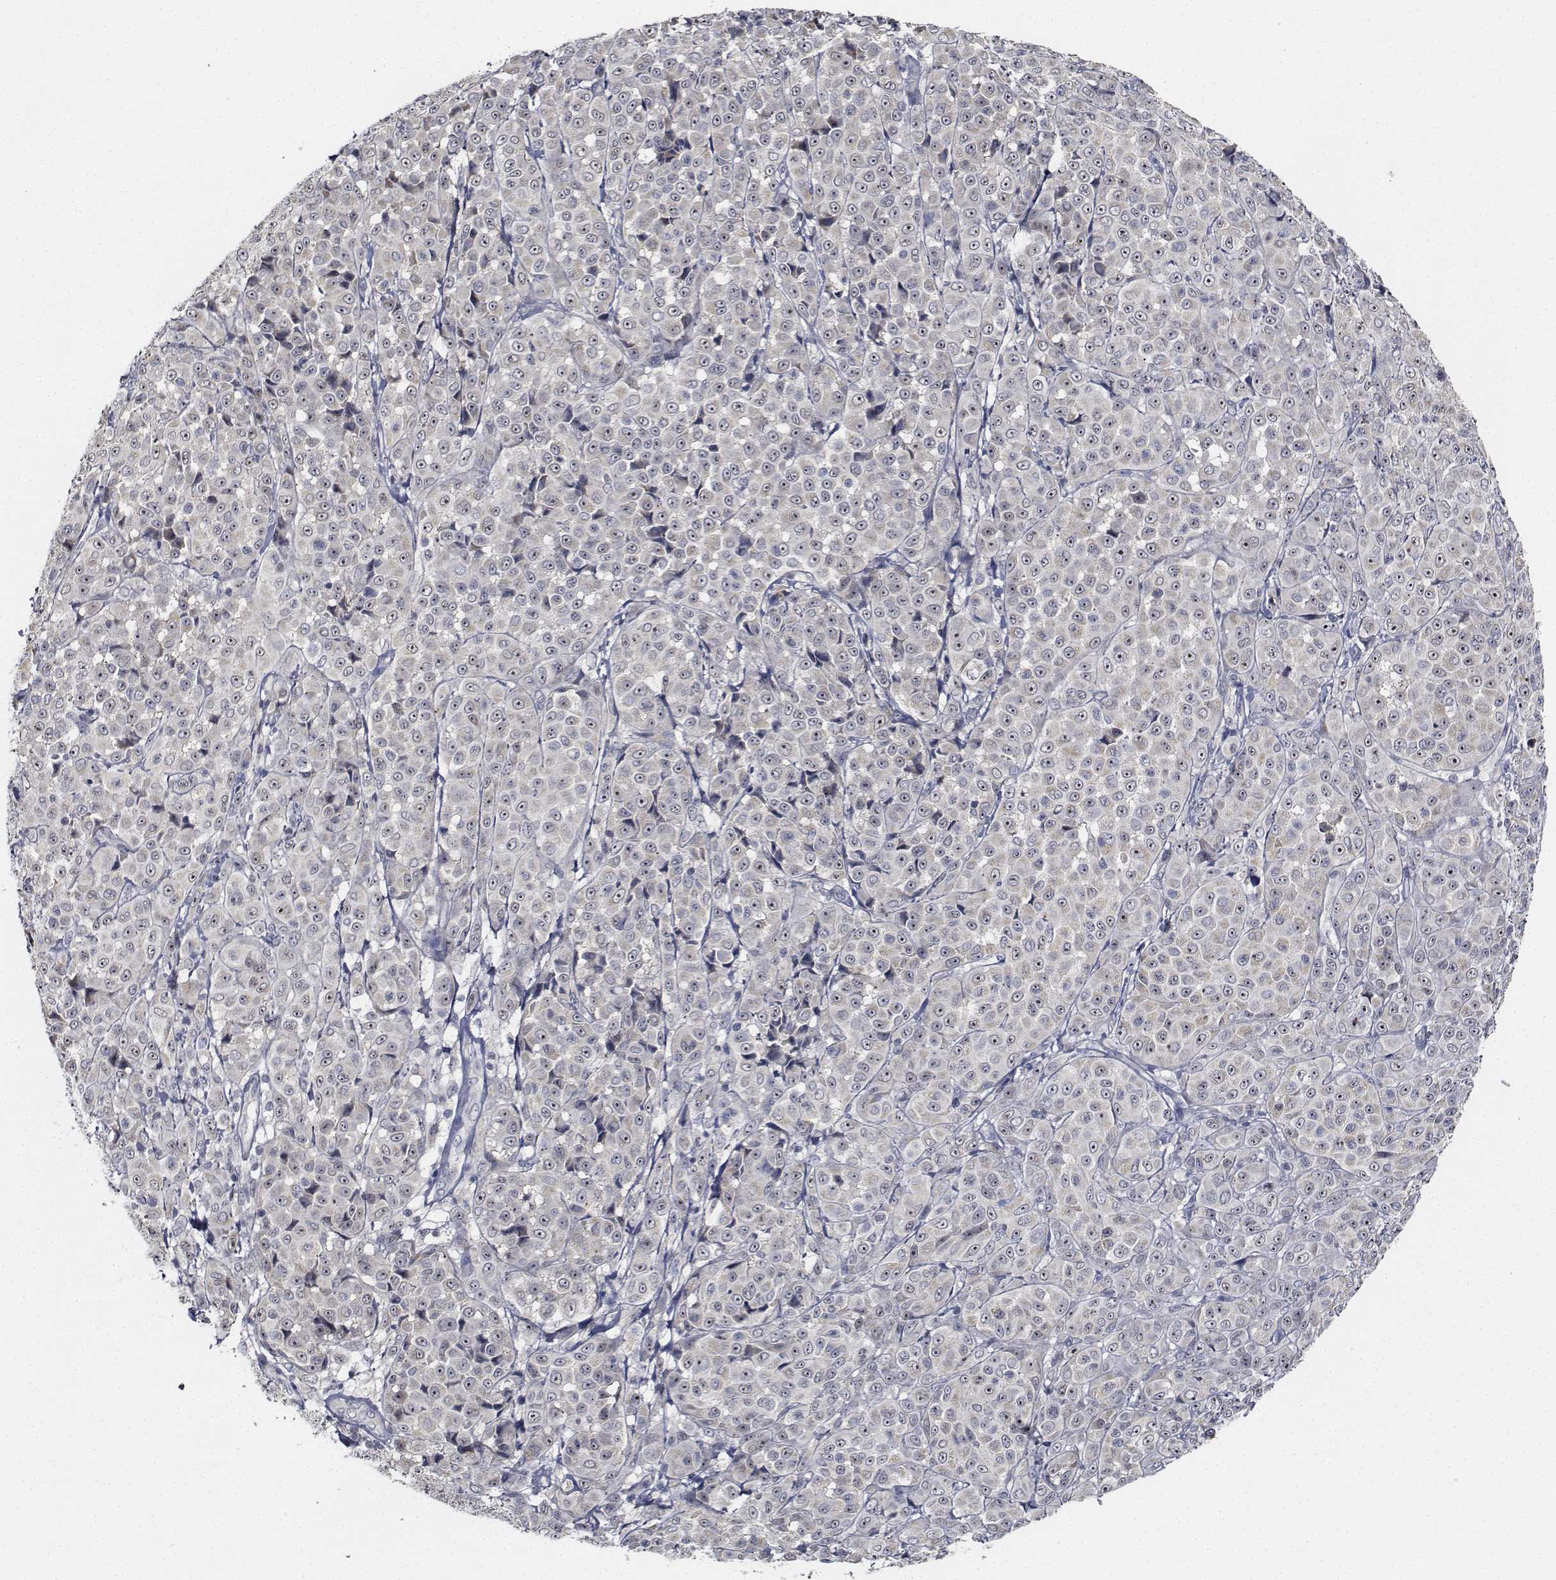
{"staining": {"intensity": "weak", "quantity": "25%-75%", "location": "nuclear"}, "tissue": "melanoma", "cell_type": "Tumor cells", "image_type": "cancer", "snomed": [{"axis": "morphology", "description": "Malignant melanoma, NOS"}, {"axis": "topography", "description": "Skin"}], "caption": "Weak nuclear expression for a protein is identified in about 25%-75% of tumor cells of malignant melanoma using immunohistochemistry.", "gene": "NVL", "patient": {"sex": "male", "age": 89}}